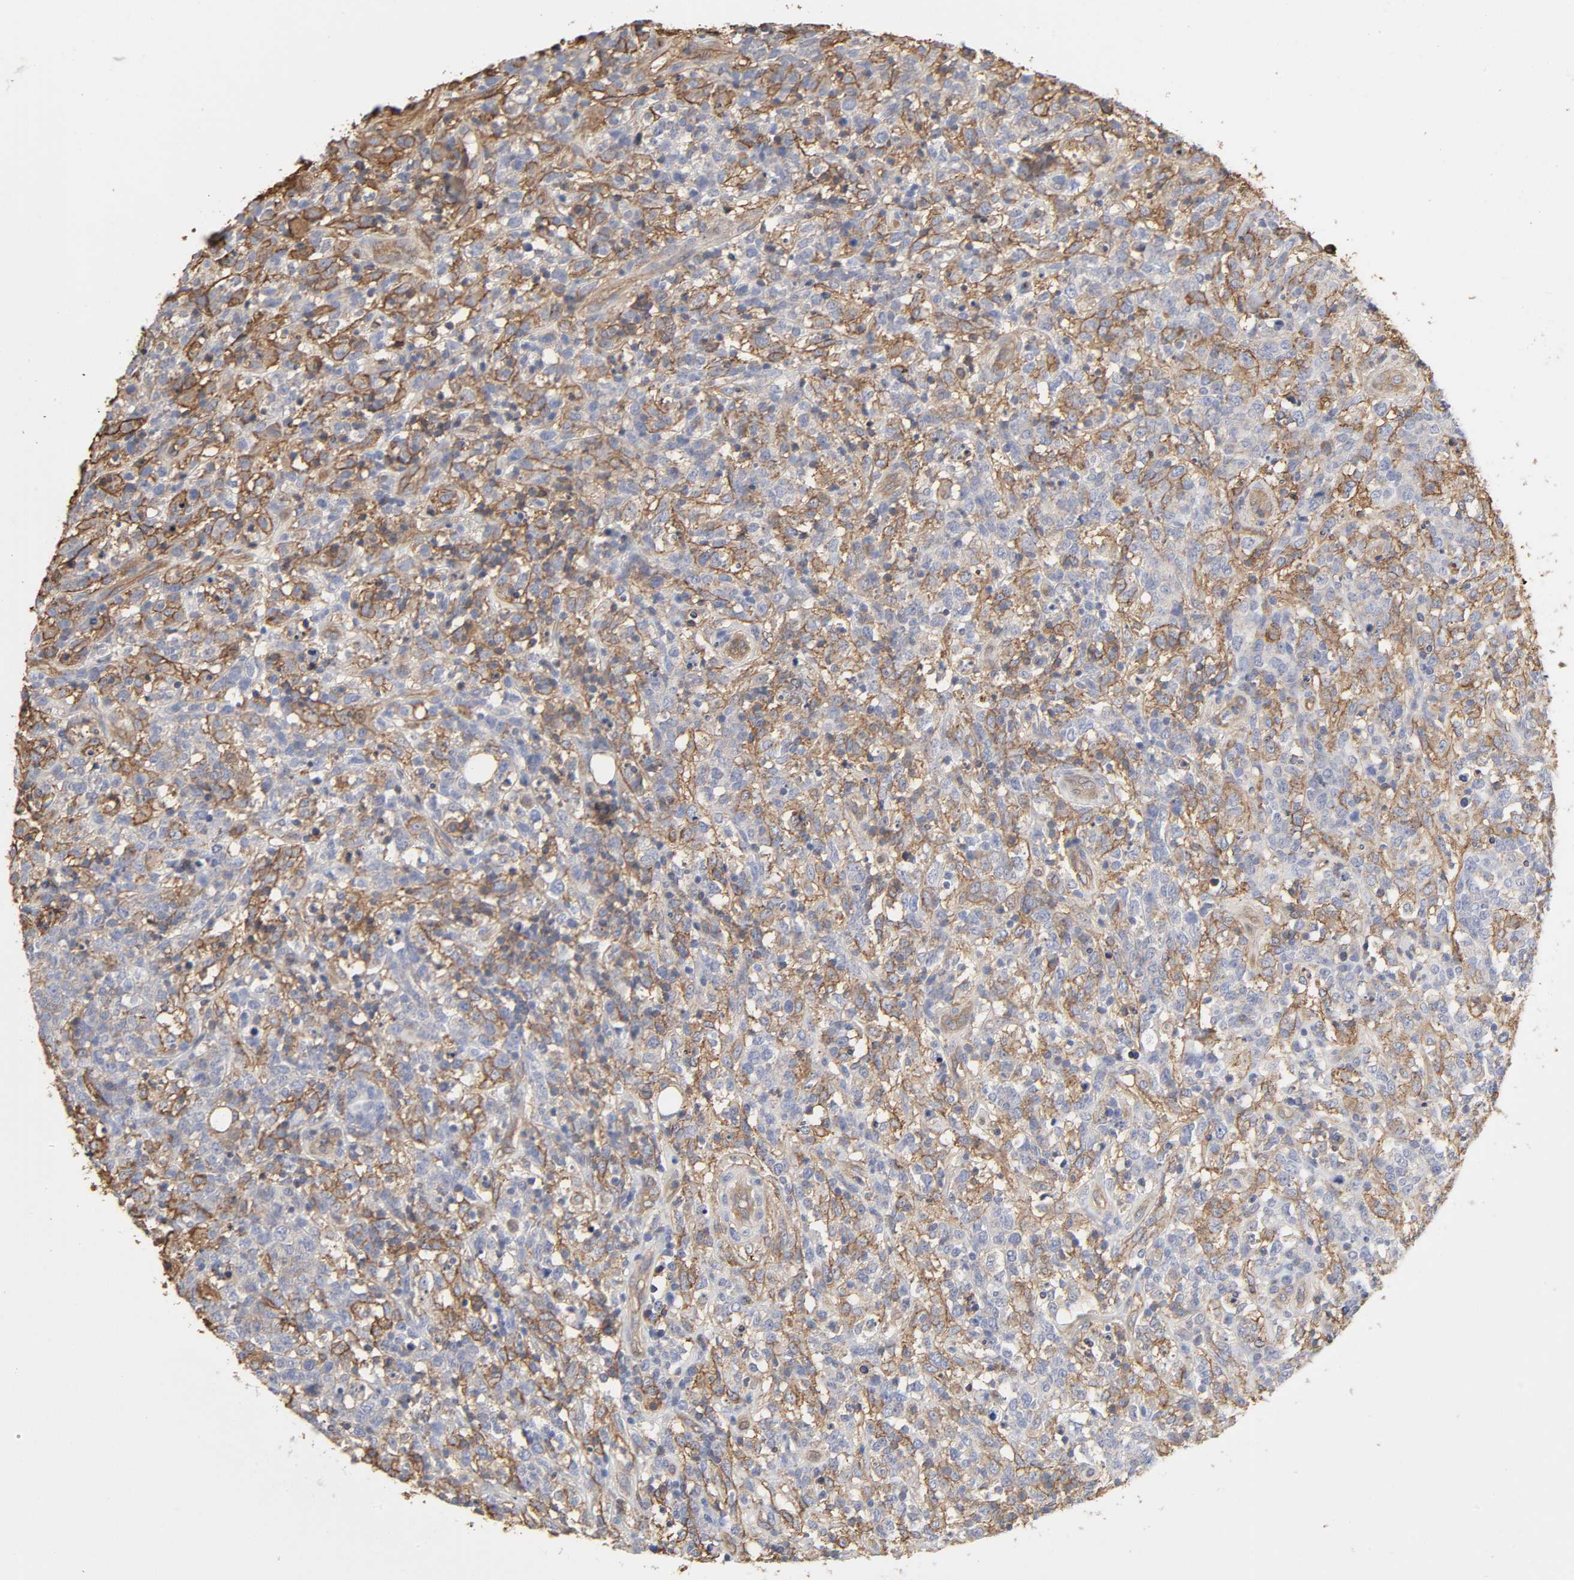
{"staining": {"intensity": "moderate", "quantity": "<25%", "location": "cytoplasmic/membranous"}, "tissue": "lymphoma", "cell_type": "Tumor cells", "image_type": "cancer", "snomed": [{"axis": "morphology", "description": "Malignant lymphoma, non-Hodgkin's type, High grade"}, {"axis": "topography", "description": "Lymph node"}], "caption": "This is an image of immunohistochemistry staining of lymphoma, which shows moderate expression in the cytoplasmic/membranous of tumor cells.", "gene": "ANXA2", "patient": {"sex": "female", "age": 73}}